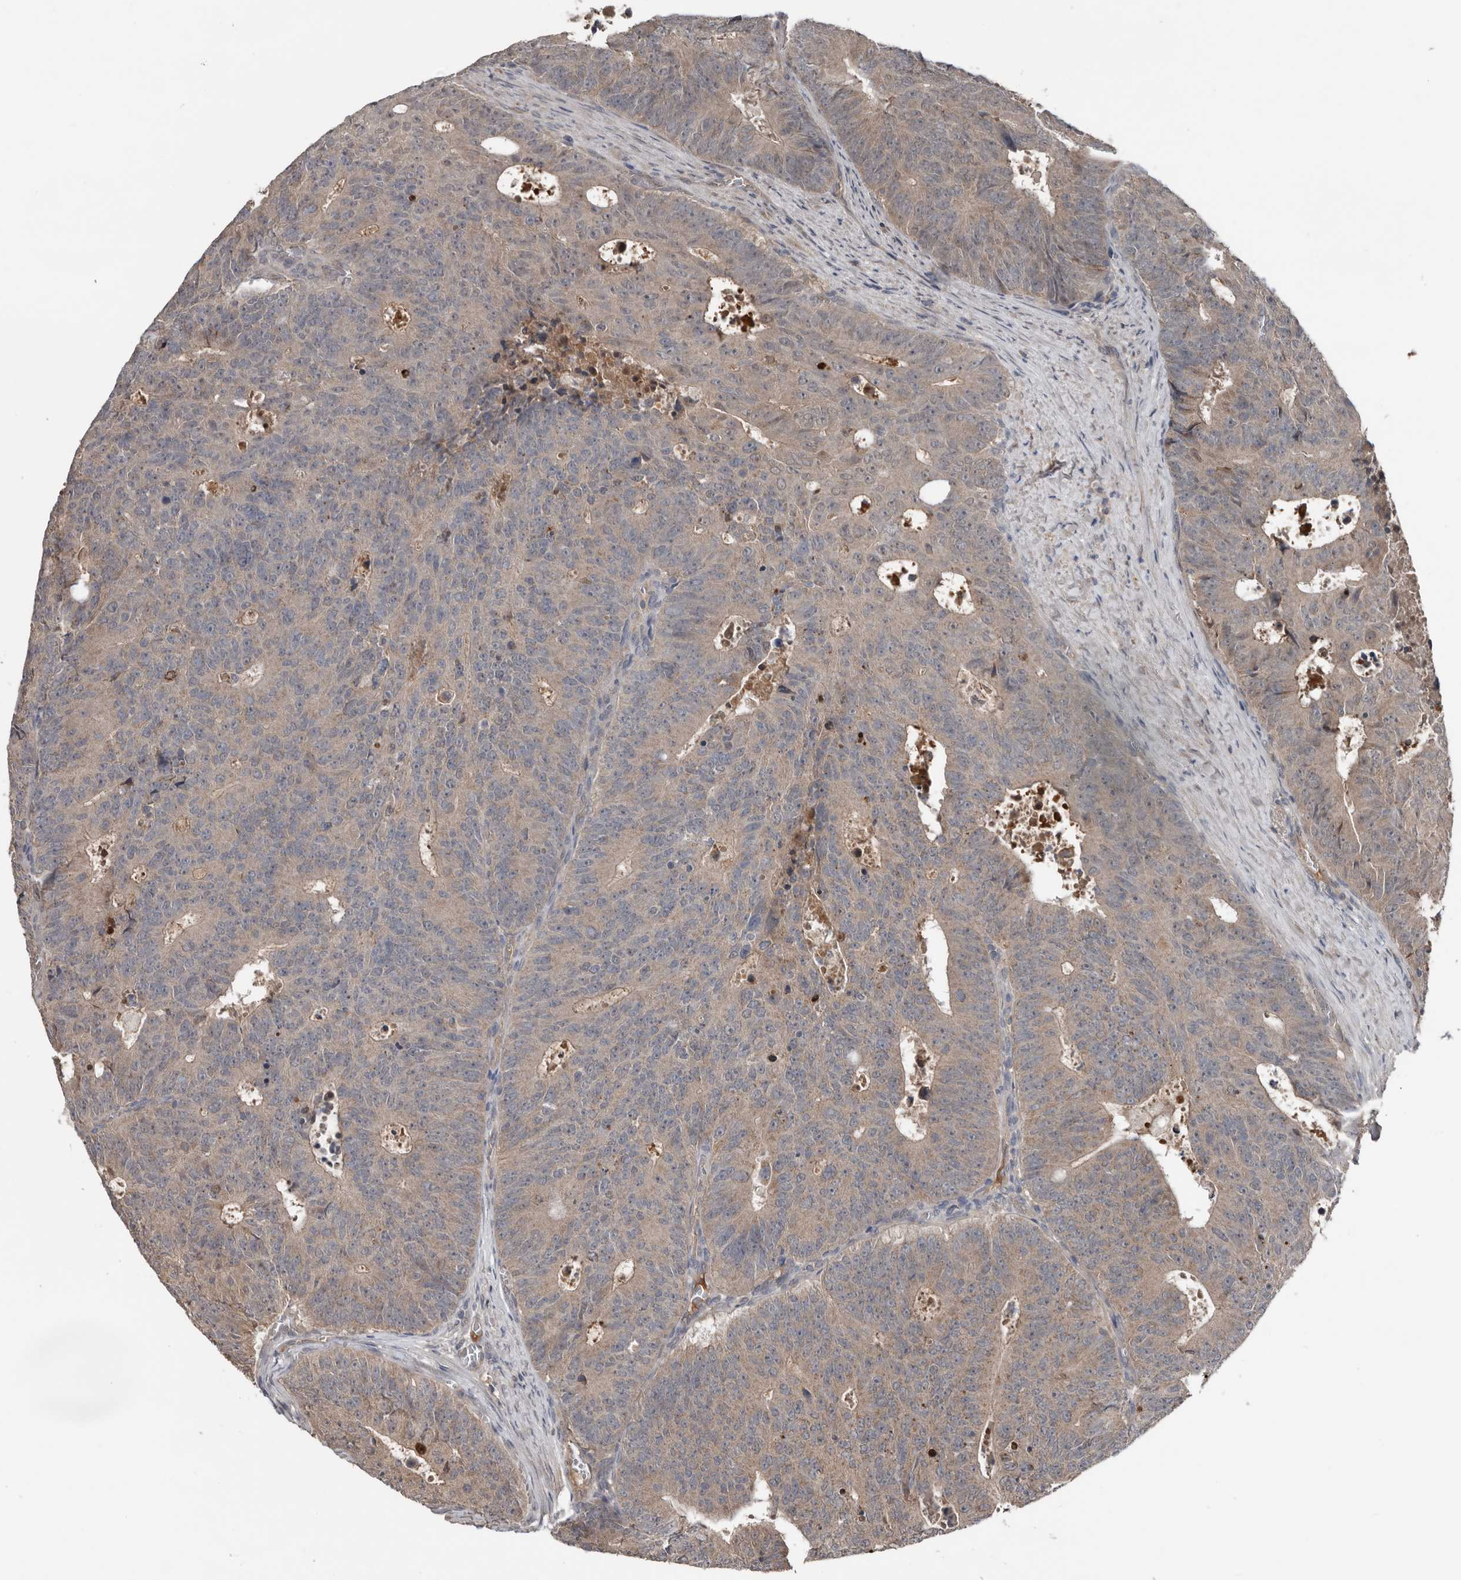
{"staining": {"intensity": "weak", "quantity": "25%-75%", "location": "cytoplasmic/membranous"}, "tissue": "colorectal cancer", "cell_type": "Tumor cells", "image_type": "cancer", "snomed": [{"axis": "morphology", "description": "Adenocarcinoma, NOS"}, {"axis": "topography", "description": "Colon"}], "caption": "A brown stain labels weak cytoplasmic/membranous staining of a protein in human colorectal cancer (adenocarcinoma) tumor cells. (DAB (3,3'-diaminobenzidine) = brown stain, brightfield microscopy at high magnification).", "gene": "DNAJB4", "patient": {"sex": "male", "age": 87}}